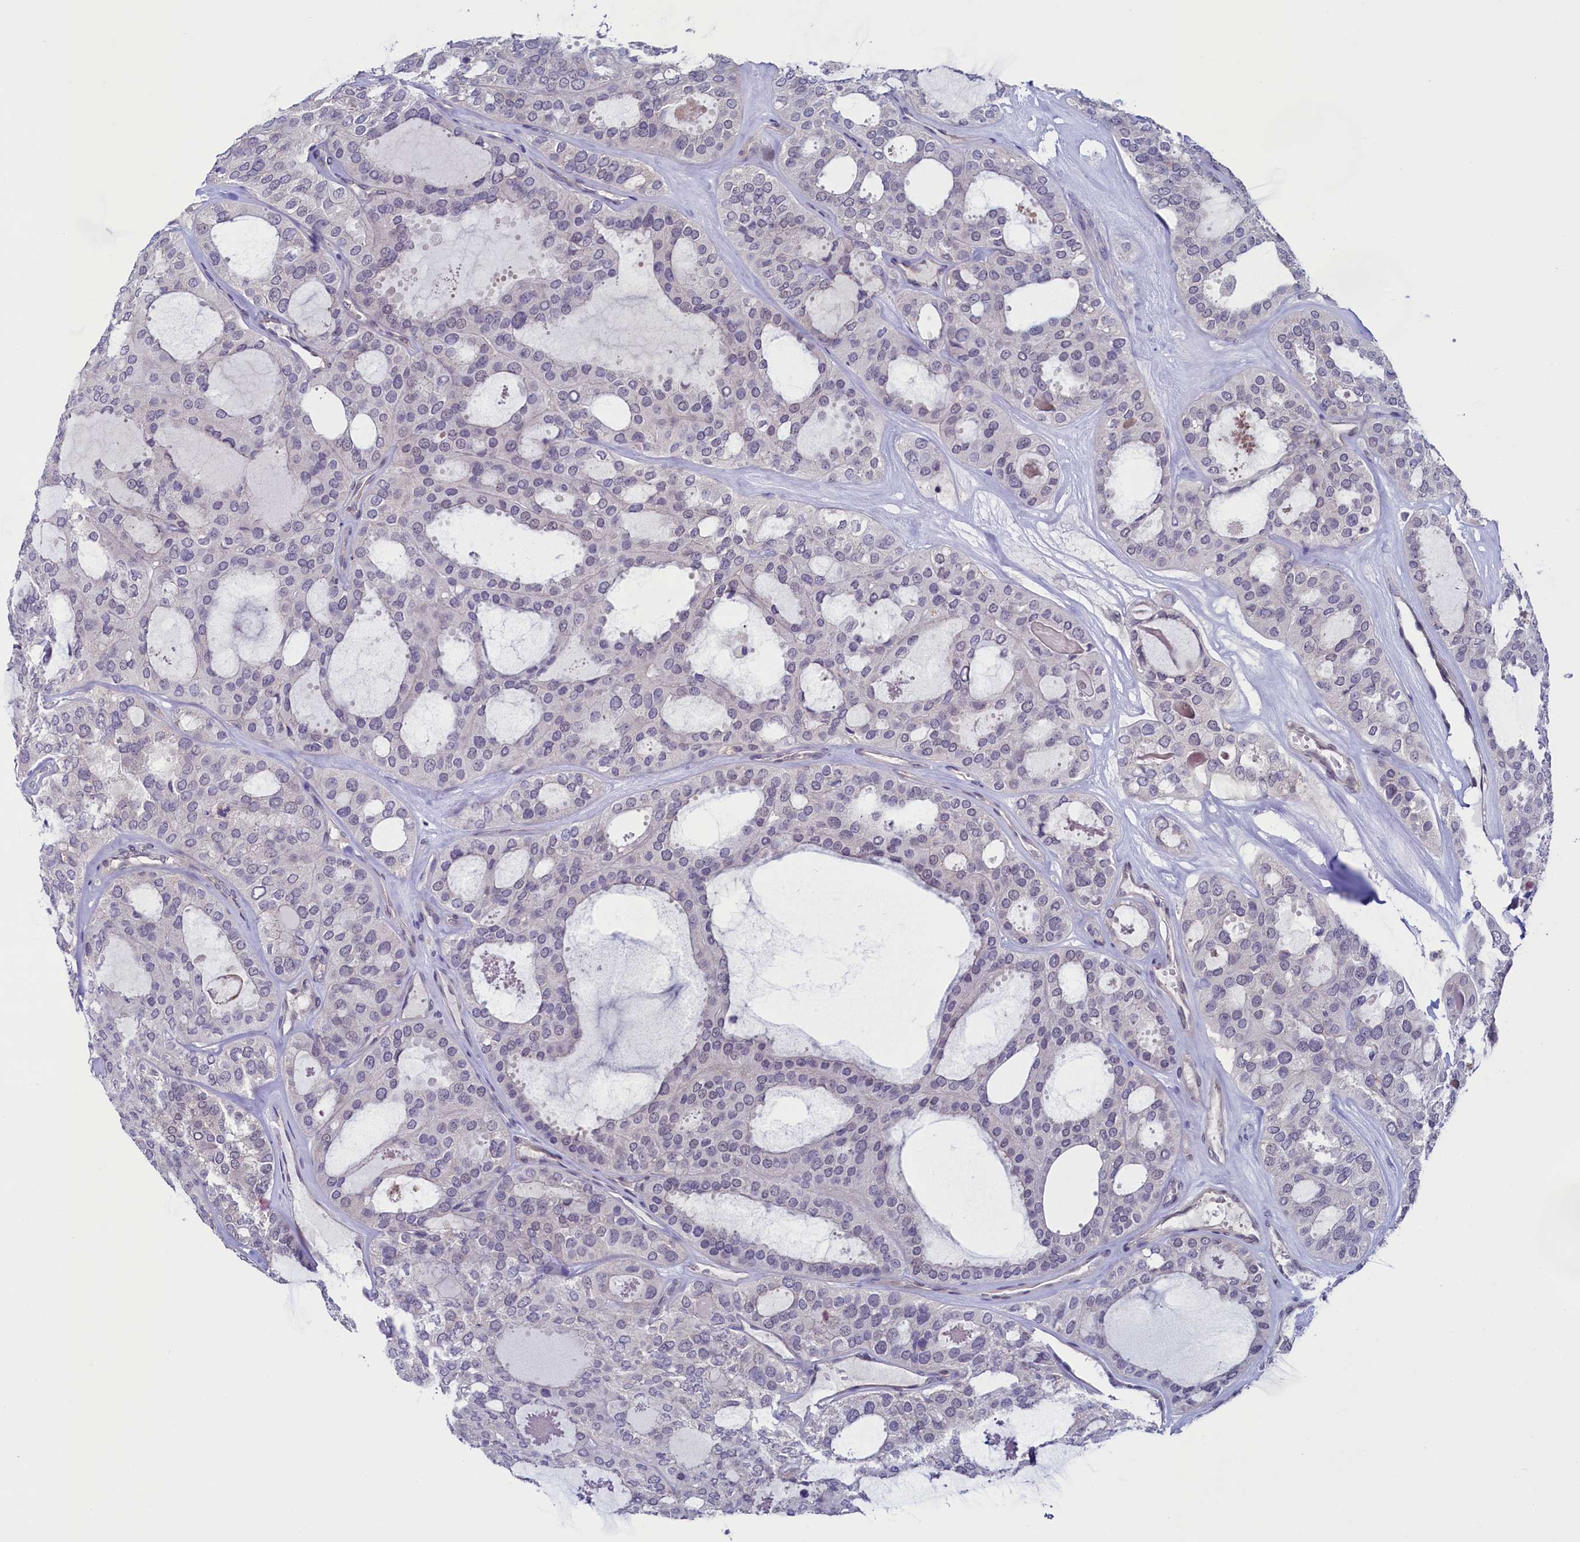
{"staining": {"intensity": "weak", "quantity": "<25%", "location": "nuclear"}, "tissue": "thyroid cancer", "cell_type": "Tumor cells", "image_type": "cancer", "snomed": [{"axis": "morphology", "description": "Follicular adenoma carcinoma, NOS"}, {"axis": "topography", "description": "Thyroid gland"}], "caption": "DAB immunohistochemical staining of thyroid cancer (follicular adenoma carcinoma) exhibits no significant expression in tumor cells.", "gene": "FLYWCH2", "patient": {"sex": "male", "age": 75}}